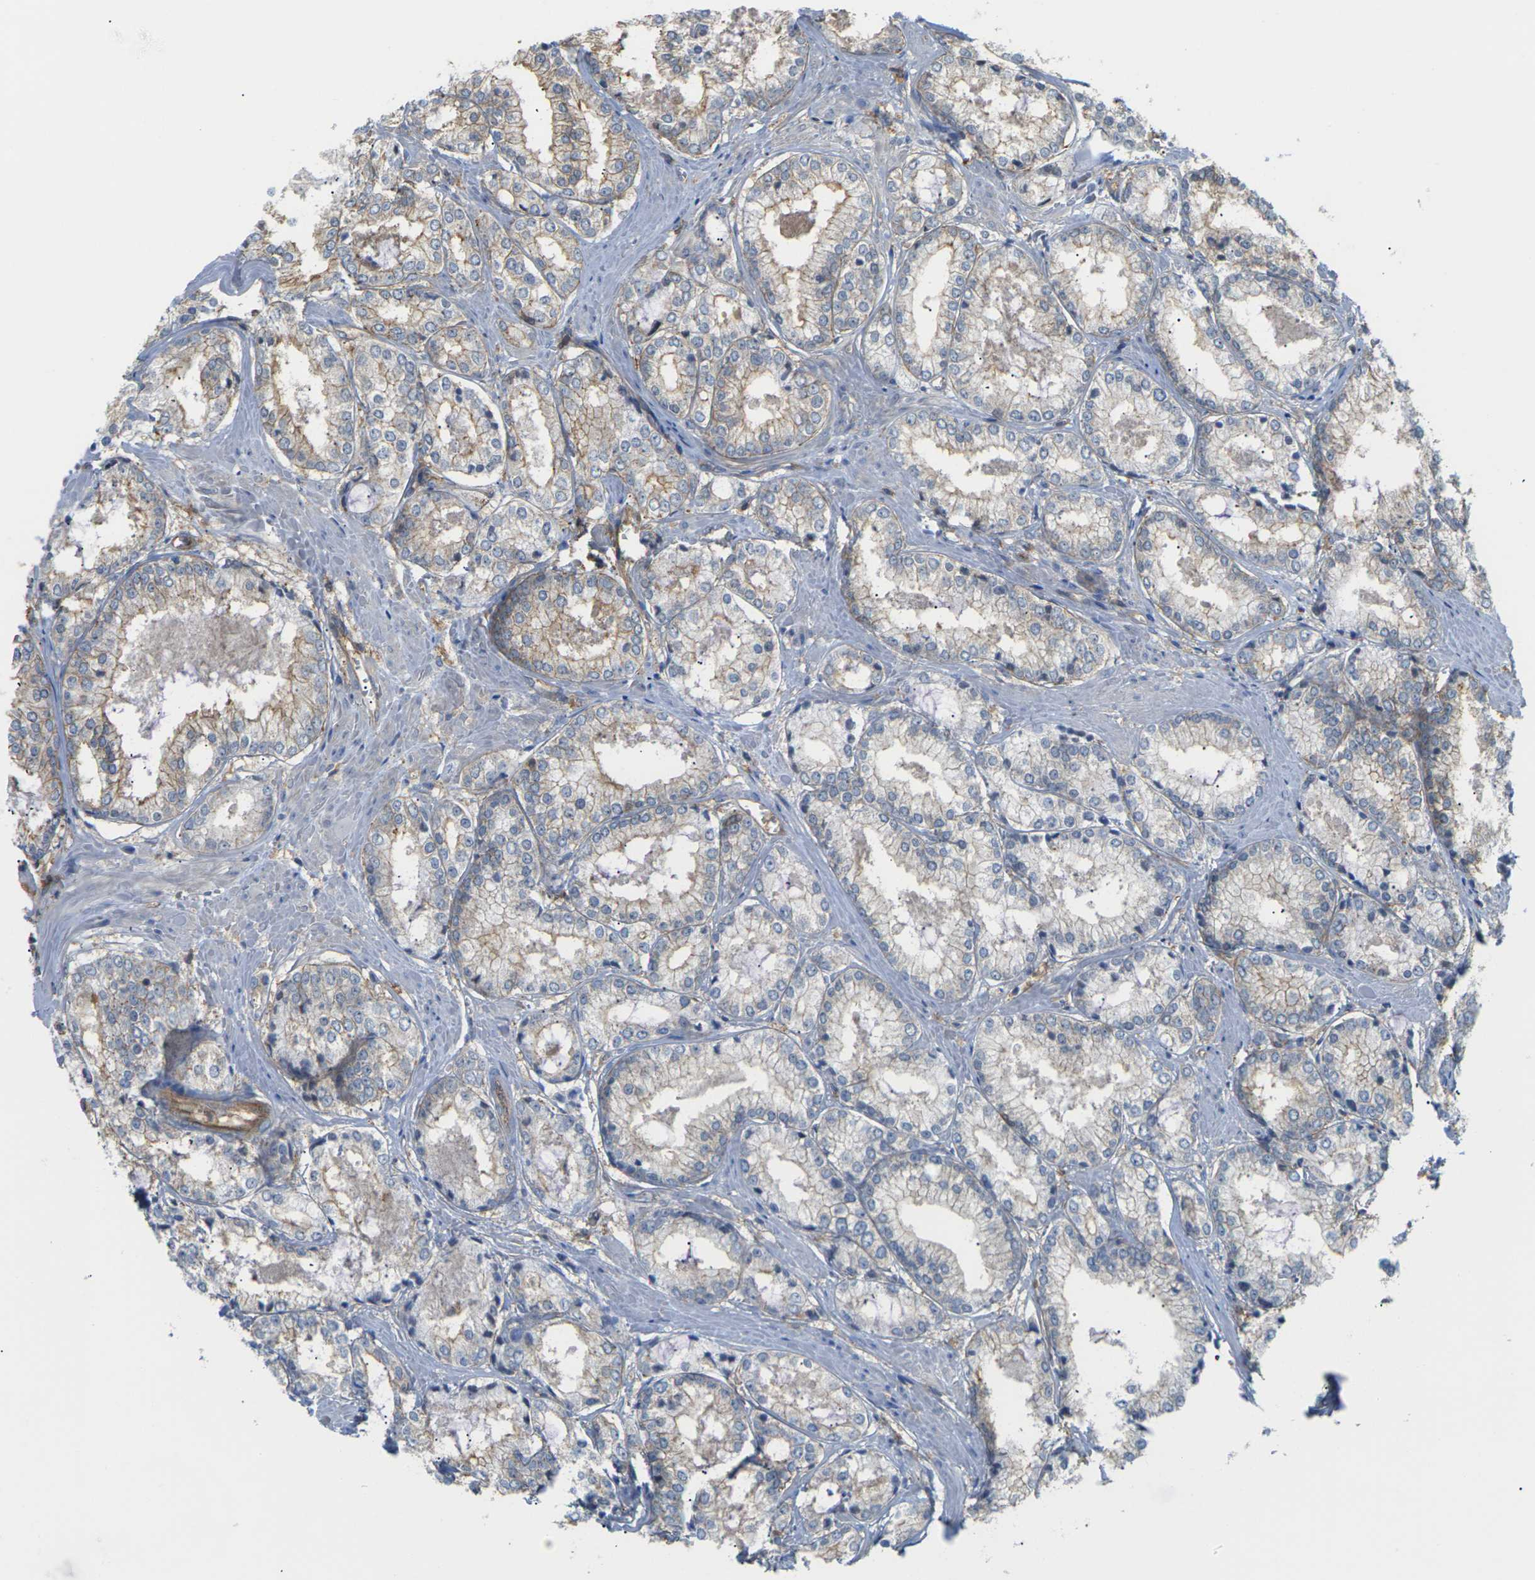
{"staining": {"intensity": "weak", "quantity": "<25%", "location": "cytoplasmic/membranous"}, "tissue": "prostate cancer", "cell_type": "Tumor cells", "image_type": "cancer", "snomed": [{"axis": "morphology", "description": "Adenocarcinoma, Low grade"}, {"axis": "topography", "description": "Prostate"}], "caption": "An immunohistochemistry photomicrograph of prostate cancer is shown. There is no staining in tumor cells of prostate cancer.", "gene": "IQGAP1", "patient": {"sex": "male", "age": 64}}